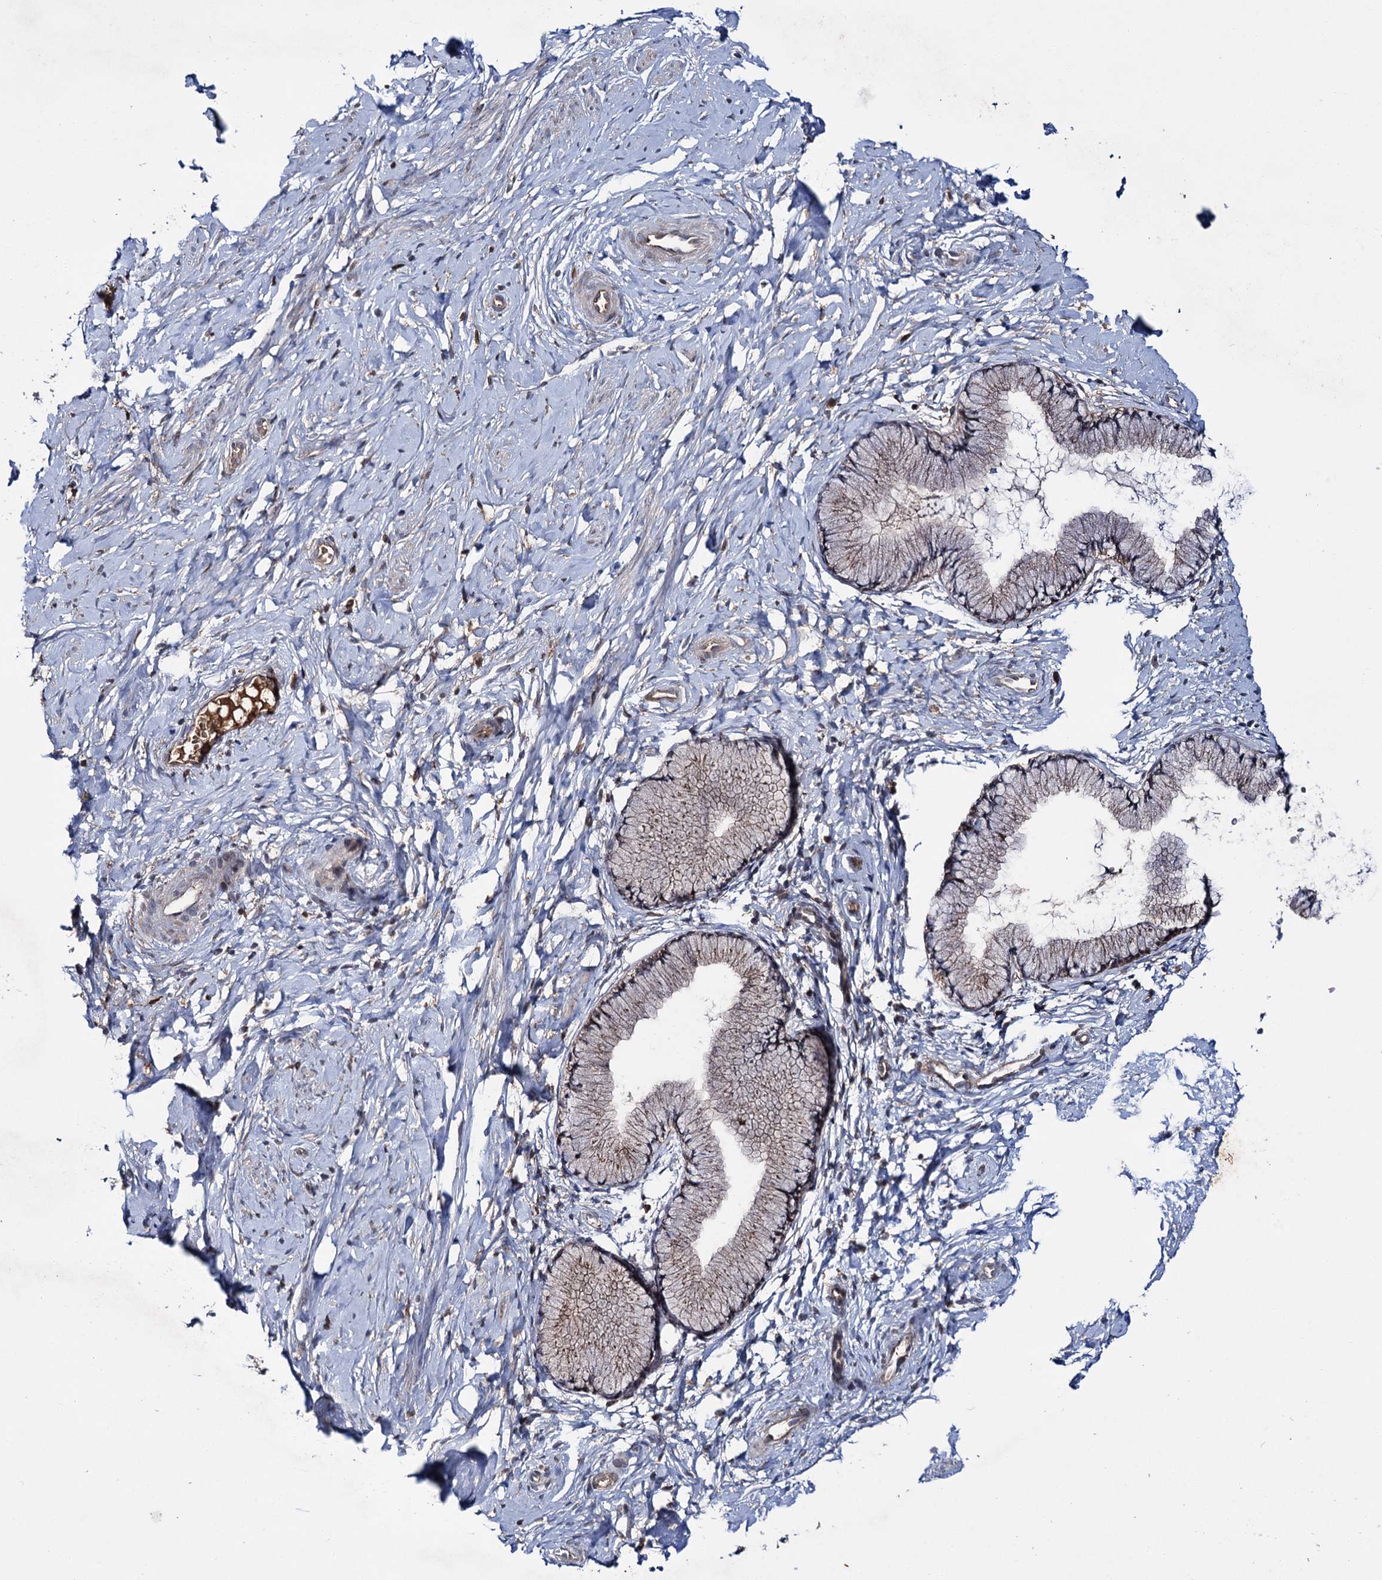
{"staining": {"intensity": "weak", "quantity": "25%-75%", "location": "cytoplasmic/membranous"}, "tissue": "cervix", "cell_type": "Glandular cells", "image_type": "normal", "snomed": [{"axis": "morphology", "description": "Normal tissue, NOS"}, {"axis": "topography", "description": "Cervix"}], "caption": "There is low levels of weak cytoplasmic/membranous staining in glandular cells of unremarkable cervix, as demonstrated by immunohistochemical staining (brown color).", "gene": "PTPN3", "patient": {"sex": "female", "age": 33}}